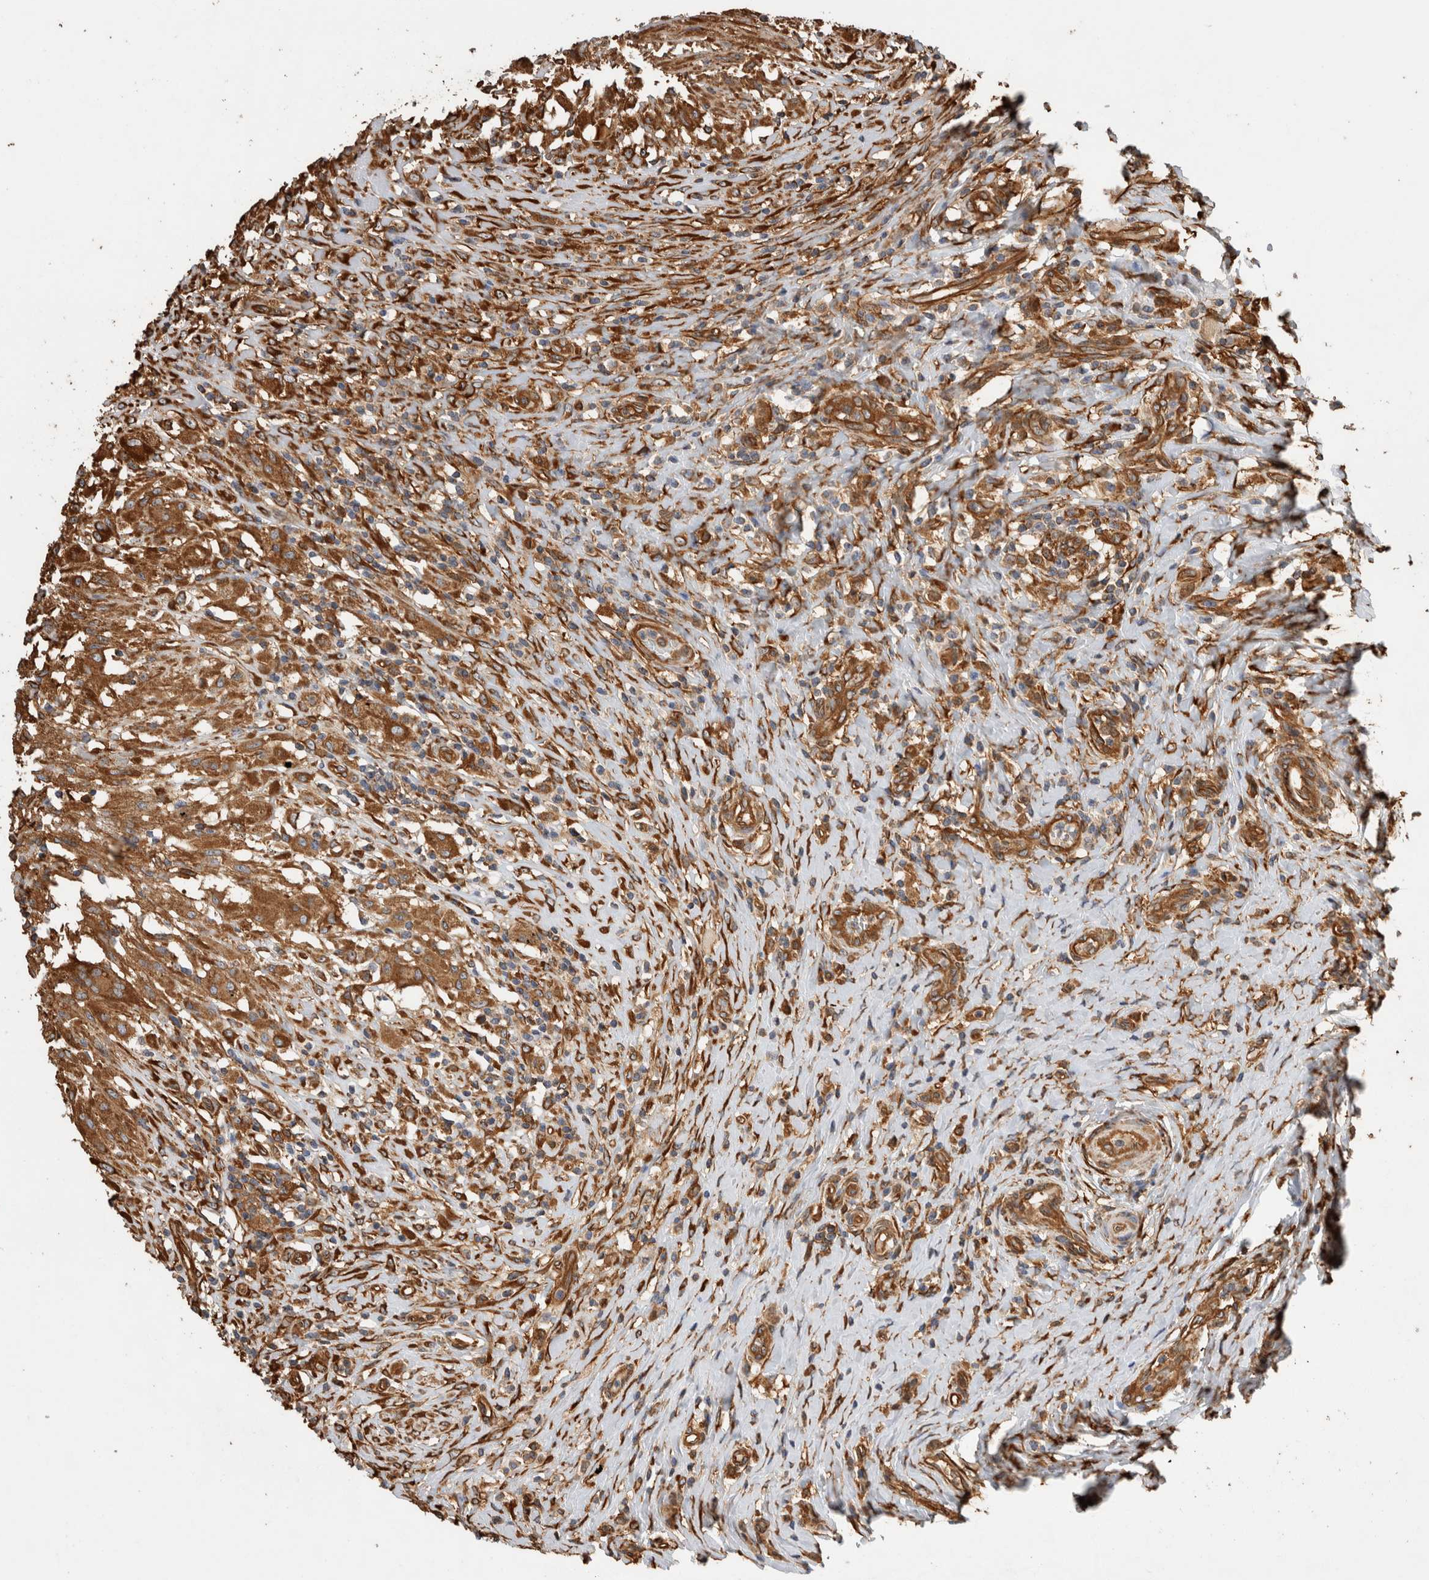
{"staining": {"intensity": "moderate", "quantity": ">75%", "location": "cytoplasmic/membranous"}, "tissue": "urothelial cancer", "cell_type": "Tumor cells", "image_type": "cancer", "snomed": [{"axis": "morphology", "description": "Normal tissue, NOS"}, {"axis": "morphology", "description": "Urothelial carcinoma, Low grade"}, {"axis": "topography", "description": "Smooth muscle"}, {"axis": "topography", "description": "Urinary bladder"}], "caption": "This image shows immunohistochemistry (IHC) staining of human urothelial cancer, with medium moderate cytoplasmic/membranous staining in approximately >75% of tumor cells.", "gene": "ZNF397", "patient": {"sex": "male", "age": 60}}